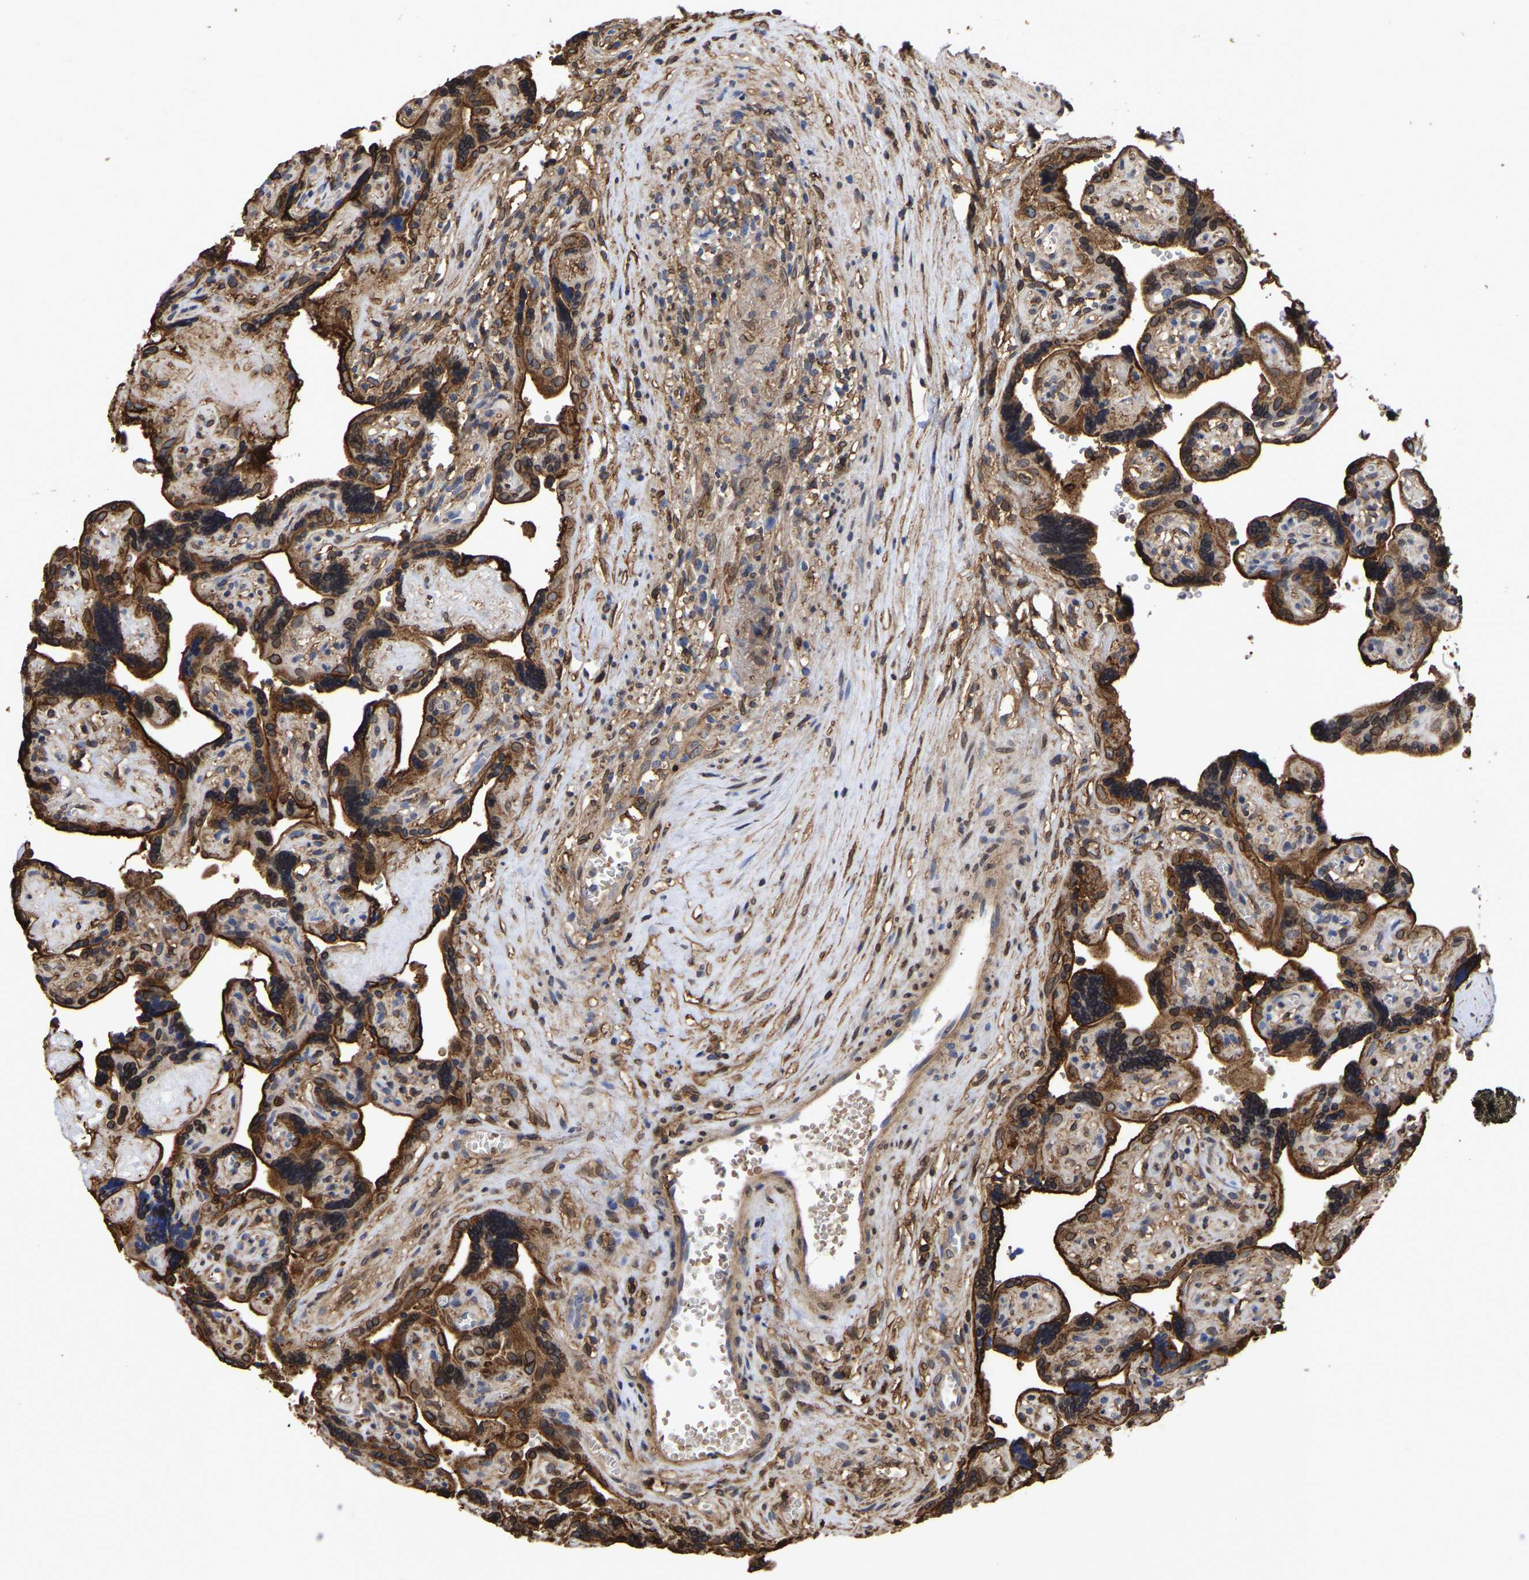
{"staining": {"intensity": "moderate", "quantity": ">75%", "location": "cytoplasmic/membranous,nuclear"}, "tissue": "placenta", "cell_type": "Decidual cells", "image_type": "normal", "snomed": [{"axis": "morphology", "description": "Normal tissue, NOS"}, {"axis": "topography", "description": "Placenta"}], "caption": "A high-resolution micrograph shows immunohistochemistry (IHC) staining of unremarkable placenta, which exhibits moderate cytoplasmic/membranous,nuclear expression in about >75% of decidual cells.", "gene": "LIF", "patient": {"sex": "female", "age": 30}}